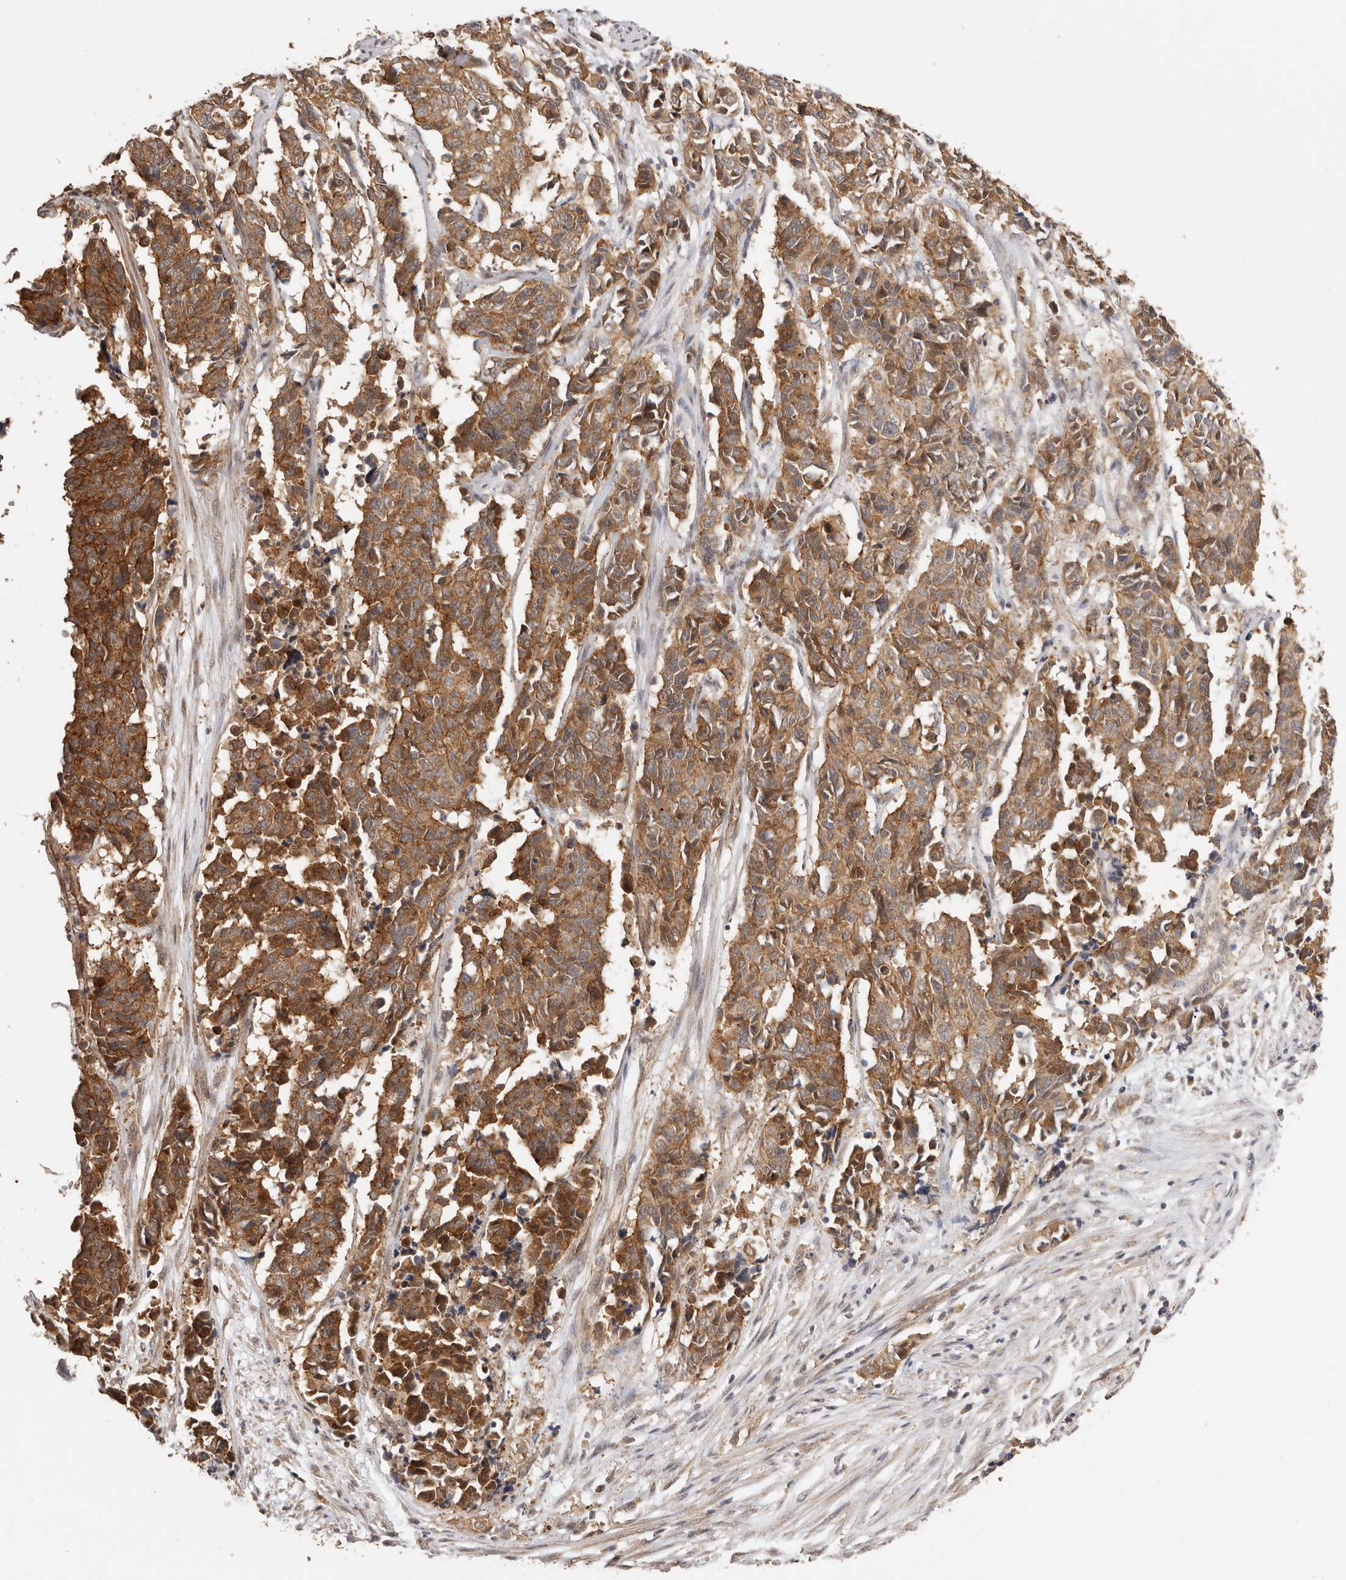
{"staining": {"intensity": "moderate", "quantity": ">75%", "location": "cytoplasmic/membranous"}, "tissue": "cervical cancer", "cell_type": "Tumor cells", "image_type": "cancer", "snomed": [{"axis": "morphology", "description": "Normal tissue, NOS"}, {"axis": "morphology", "description": "Squamous cell carcinoma, NOS"}, {"axis": "topography", "description": "Cervix"}], "caption": "Brown immunohistochemical staining in human squamous cell carcinoma (cervical) demonstrates moderate cytoplasmic/membranous positivity in about >75% of tumor cells.", "gene": "AFDN", "patient": {"sex": "female", "age": 35}}